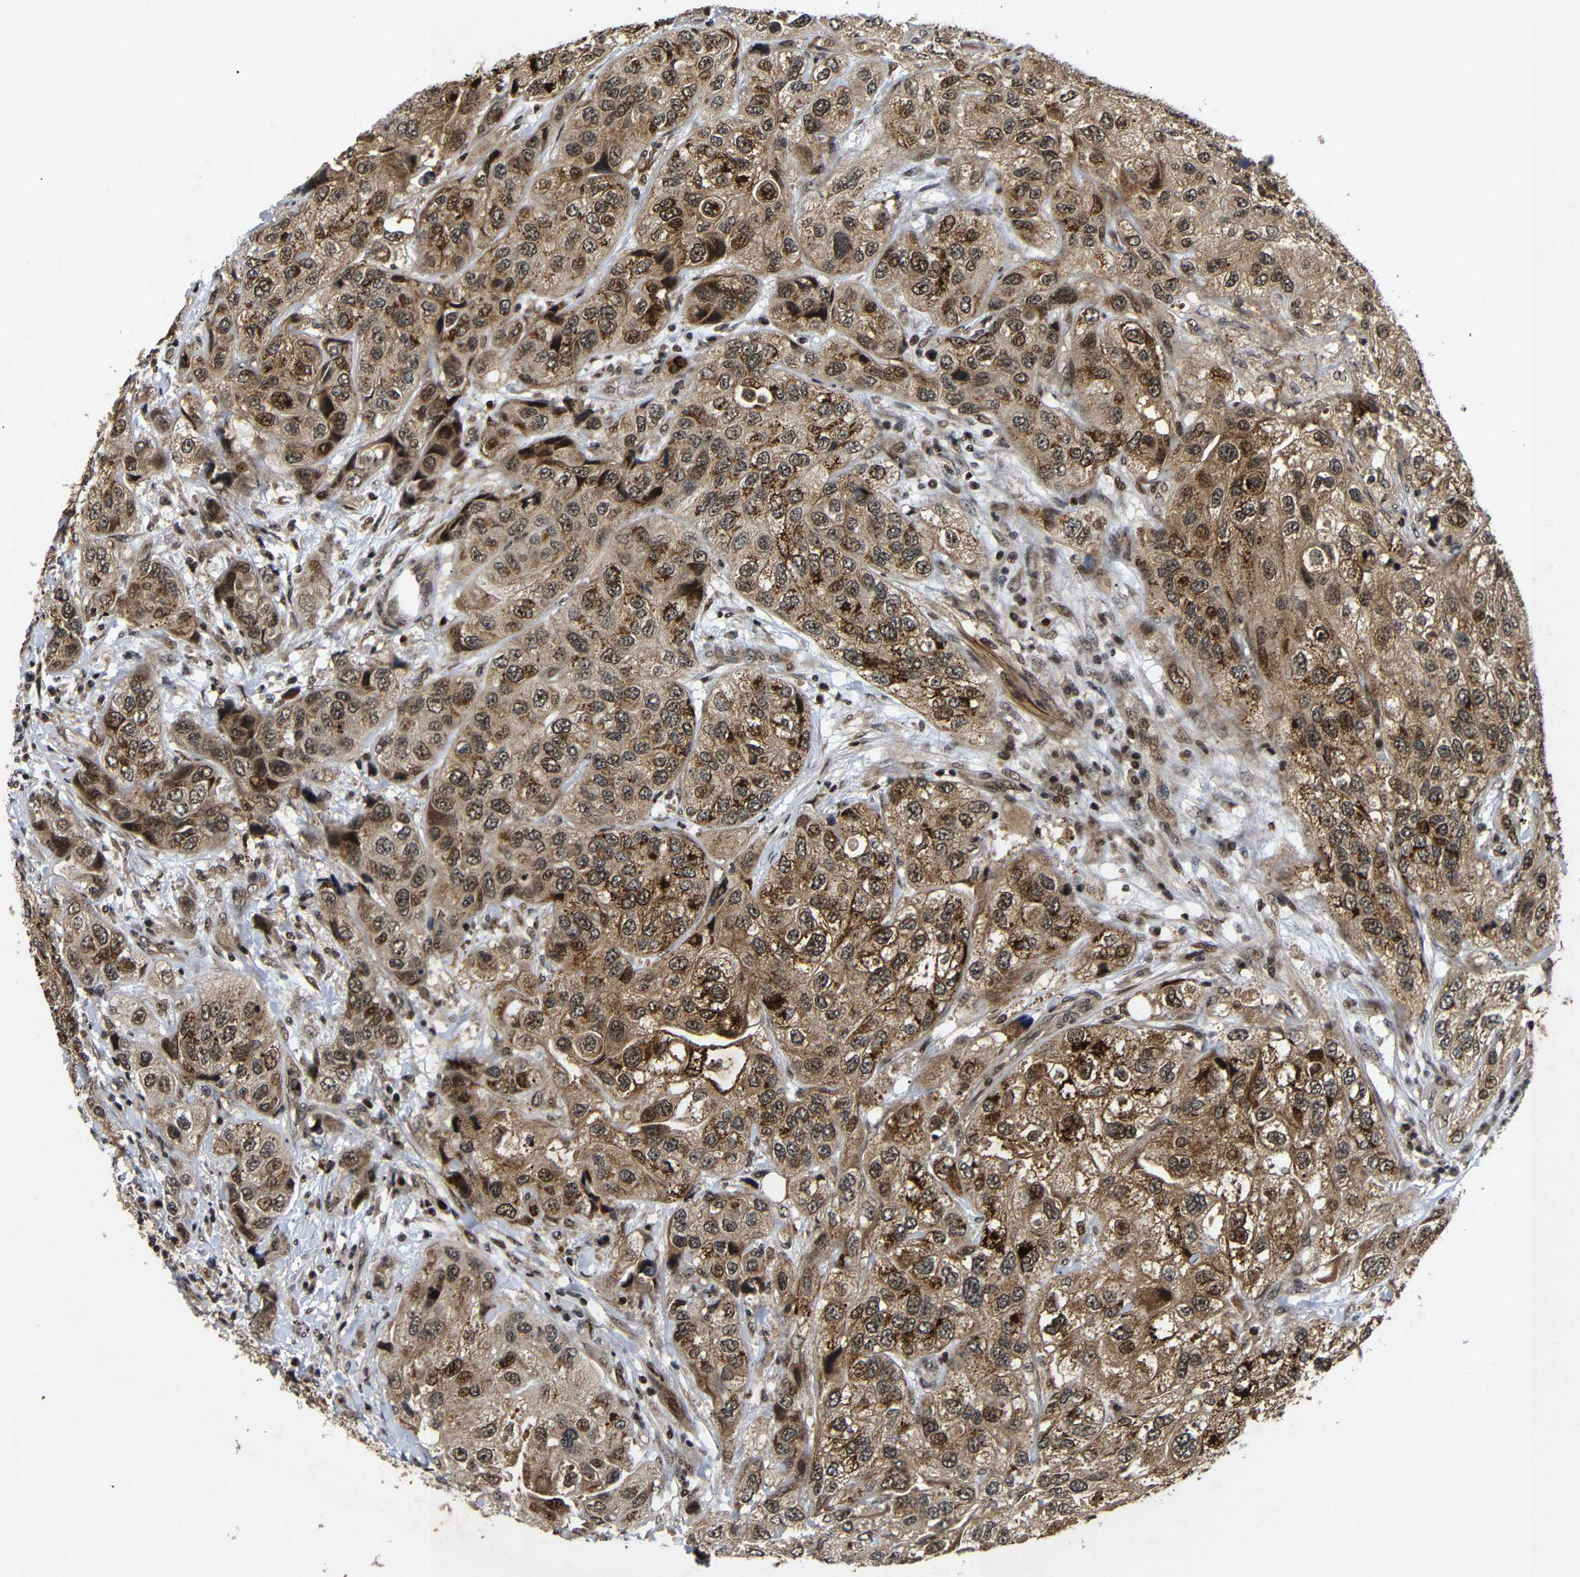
{"staining": {"intensity": "strong", "quantity": "<25%", "location": "cytoplasmic/membranous,nuclear"}, "tissue": "urothelial cancer", "cell_type": "Tumor cells", "image_type": "cancer", "snomed": [{"axis": "morphology", "description": "Urothelial carcinoma, High grade"}, {"axis": "topography", "description": "Urinary bladder"}], "caption": "Strong cytoplasmic/membranous and nuclear positivity is appreciated in approximately <25% of tumor cells in high-grade urothelial carcinoma. The staining was performed using DAB (3,3'-diaminobenzidine), with brown indicating positive protein expression. Nuclei are stained blue with hematoxylin.", "gene": "KIF23", "patient": {"sex": "female", "age": 64}}